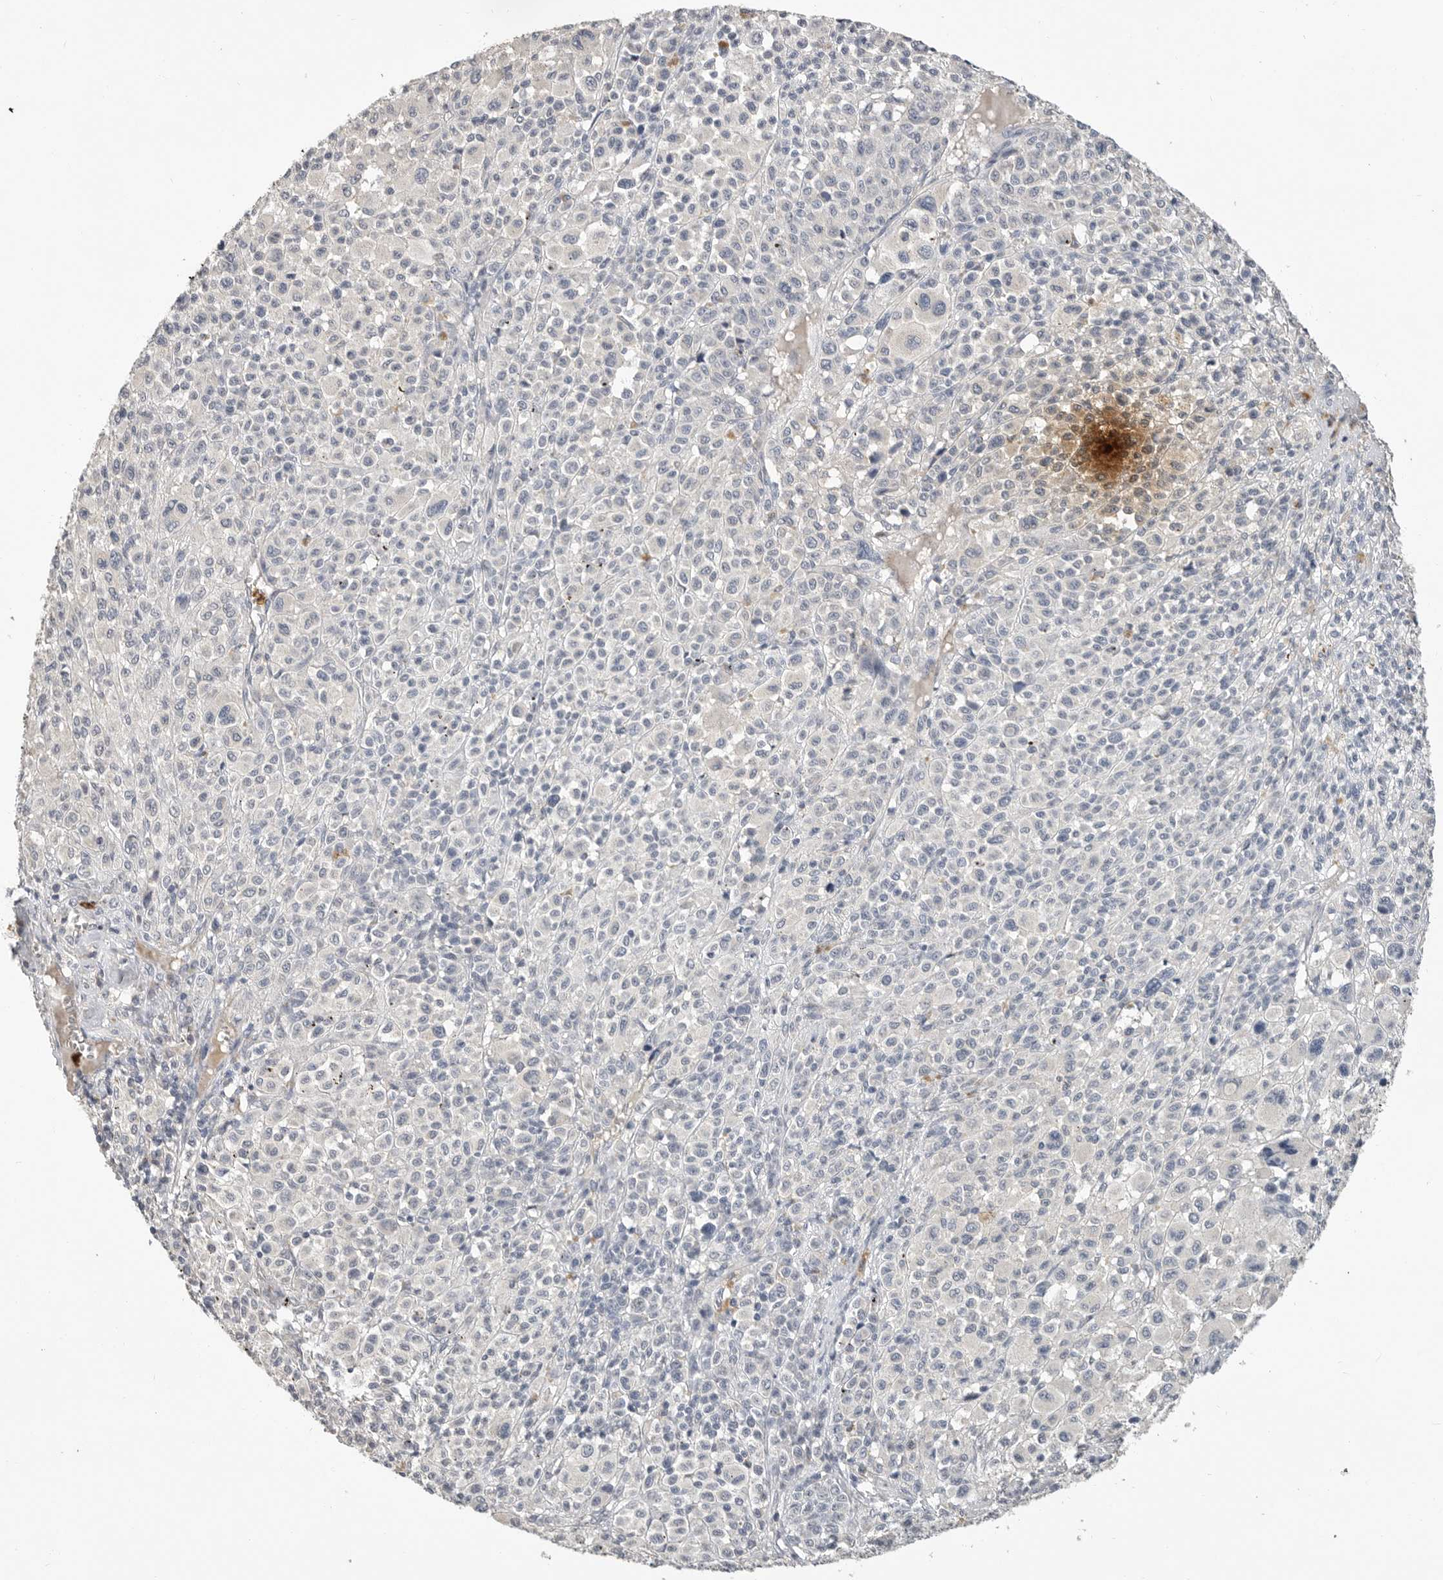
{"staining": {"intensity": "negative", "quantity": "none", "location": "none"}, "tissue": "melanoma", "cell_type": "Tumor cells", "image_type": "cancer", "snomed": [{"axis": "morphology", "description": "Malignant melanoma, Metastatic site"}, {"axis": "topography", "description": "Skin"}], "caption": "Tumor cells show no significant protein positivity in melanoma.", "gene": "LTBR", "patient": {"sex": "female", "age": 74}}